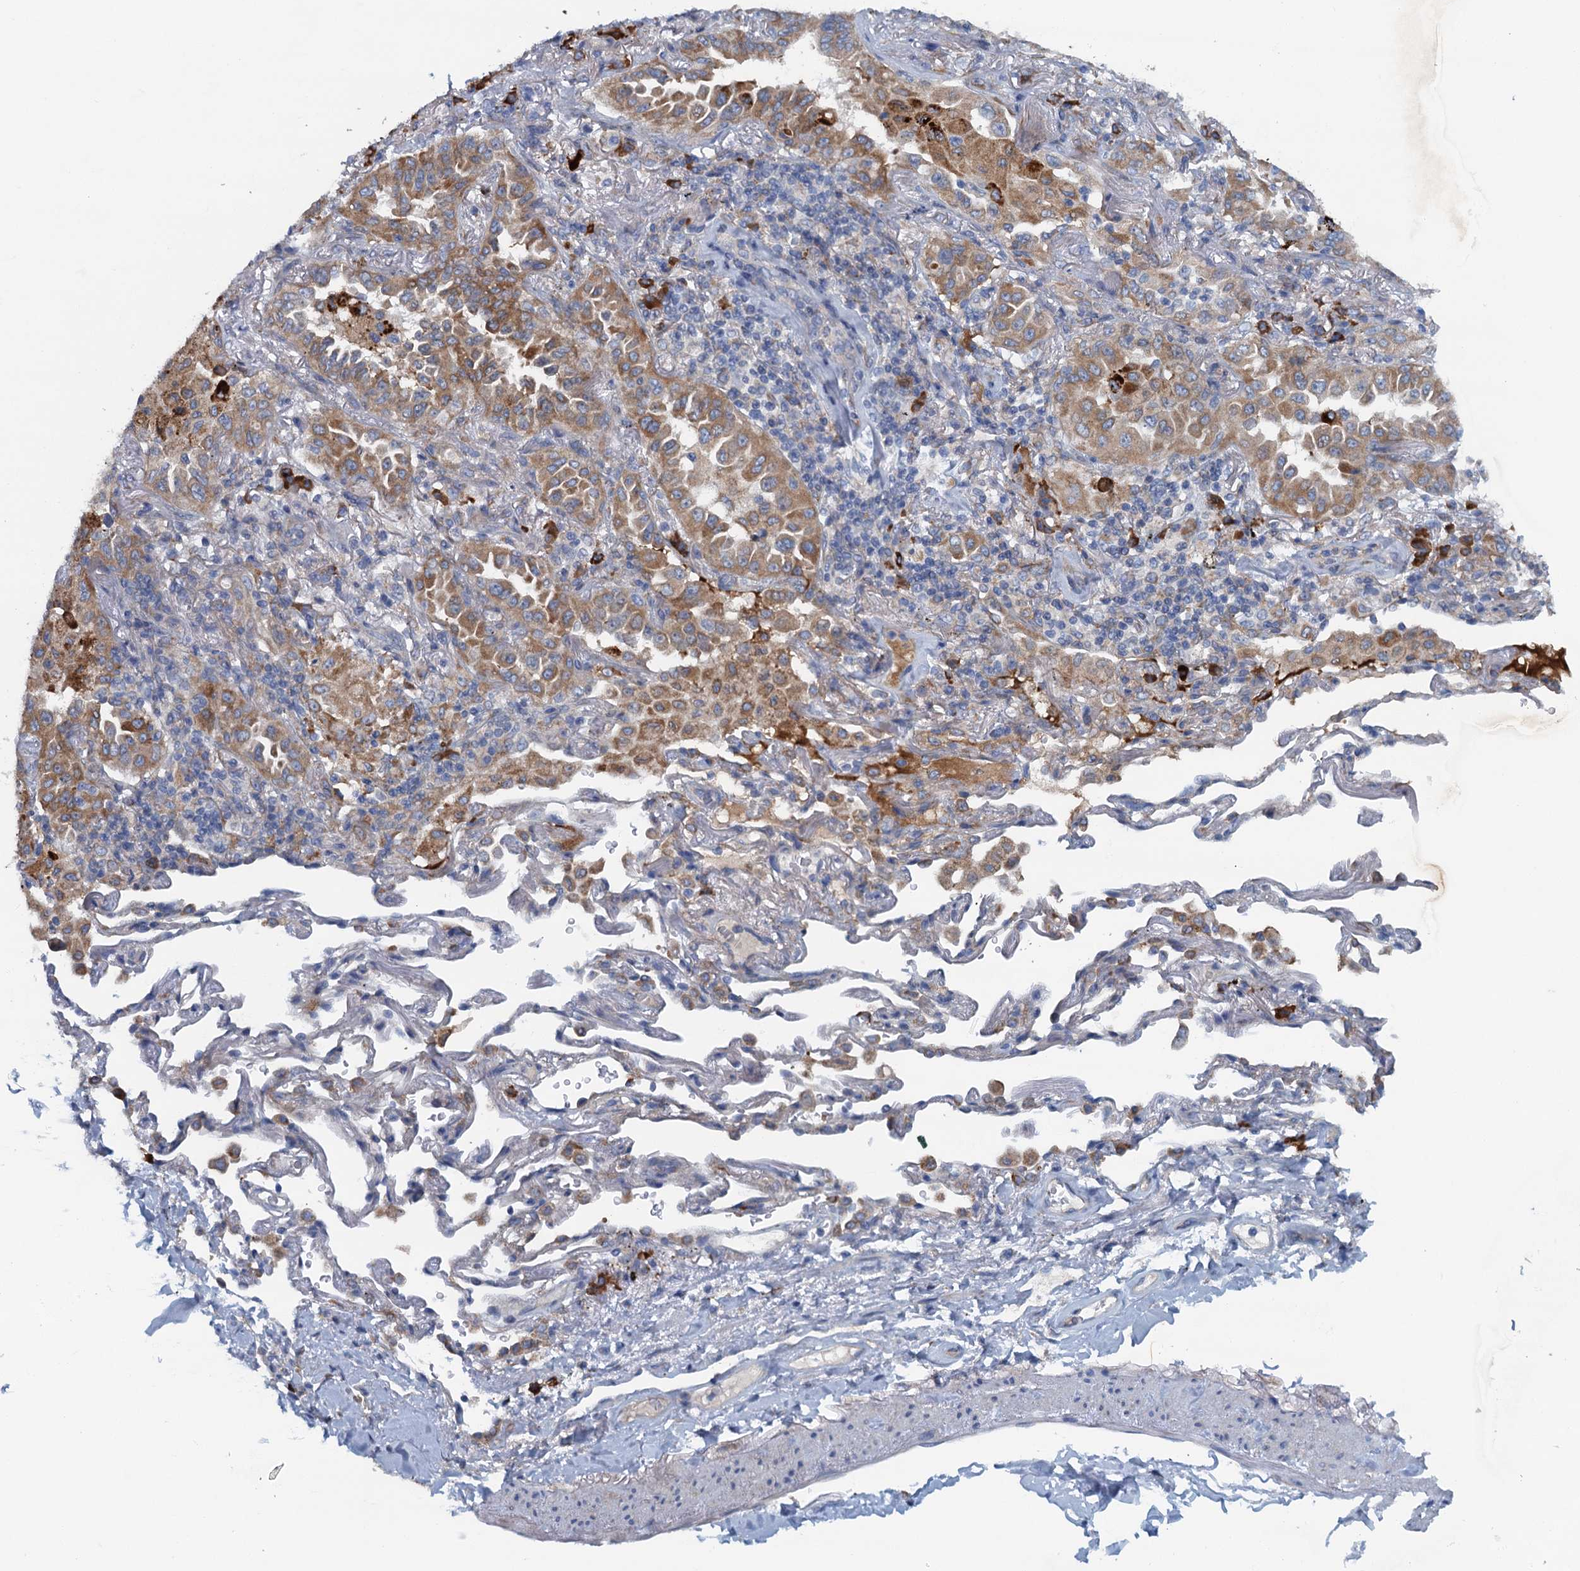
{"staining": {"intensity": "moderate", "quantity": ">75%", "location": "cytoplasmic/membranous"}, "tissue": "lung cancer", "cell_type": "Tumor cells", "image_type": "cancer", "snomed": [{"axis": "morphology", "description": "Adenocarcinoma, NOS"}, {"axis": "topography", "description": "Lung"}], "caption": "IHC micrograph of neoplastic tissue: lung adenocarcinoma stained using immunohistochemistry (IHC) exhibits medium levels of moderate protein expression localized specifically in the cytoplasmic/membranous of tumor cells, appearing as a cytoplasmic/membranous brown color.", "gene": "MYDGF", "patient": {"sex": "female", "age": 69}}